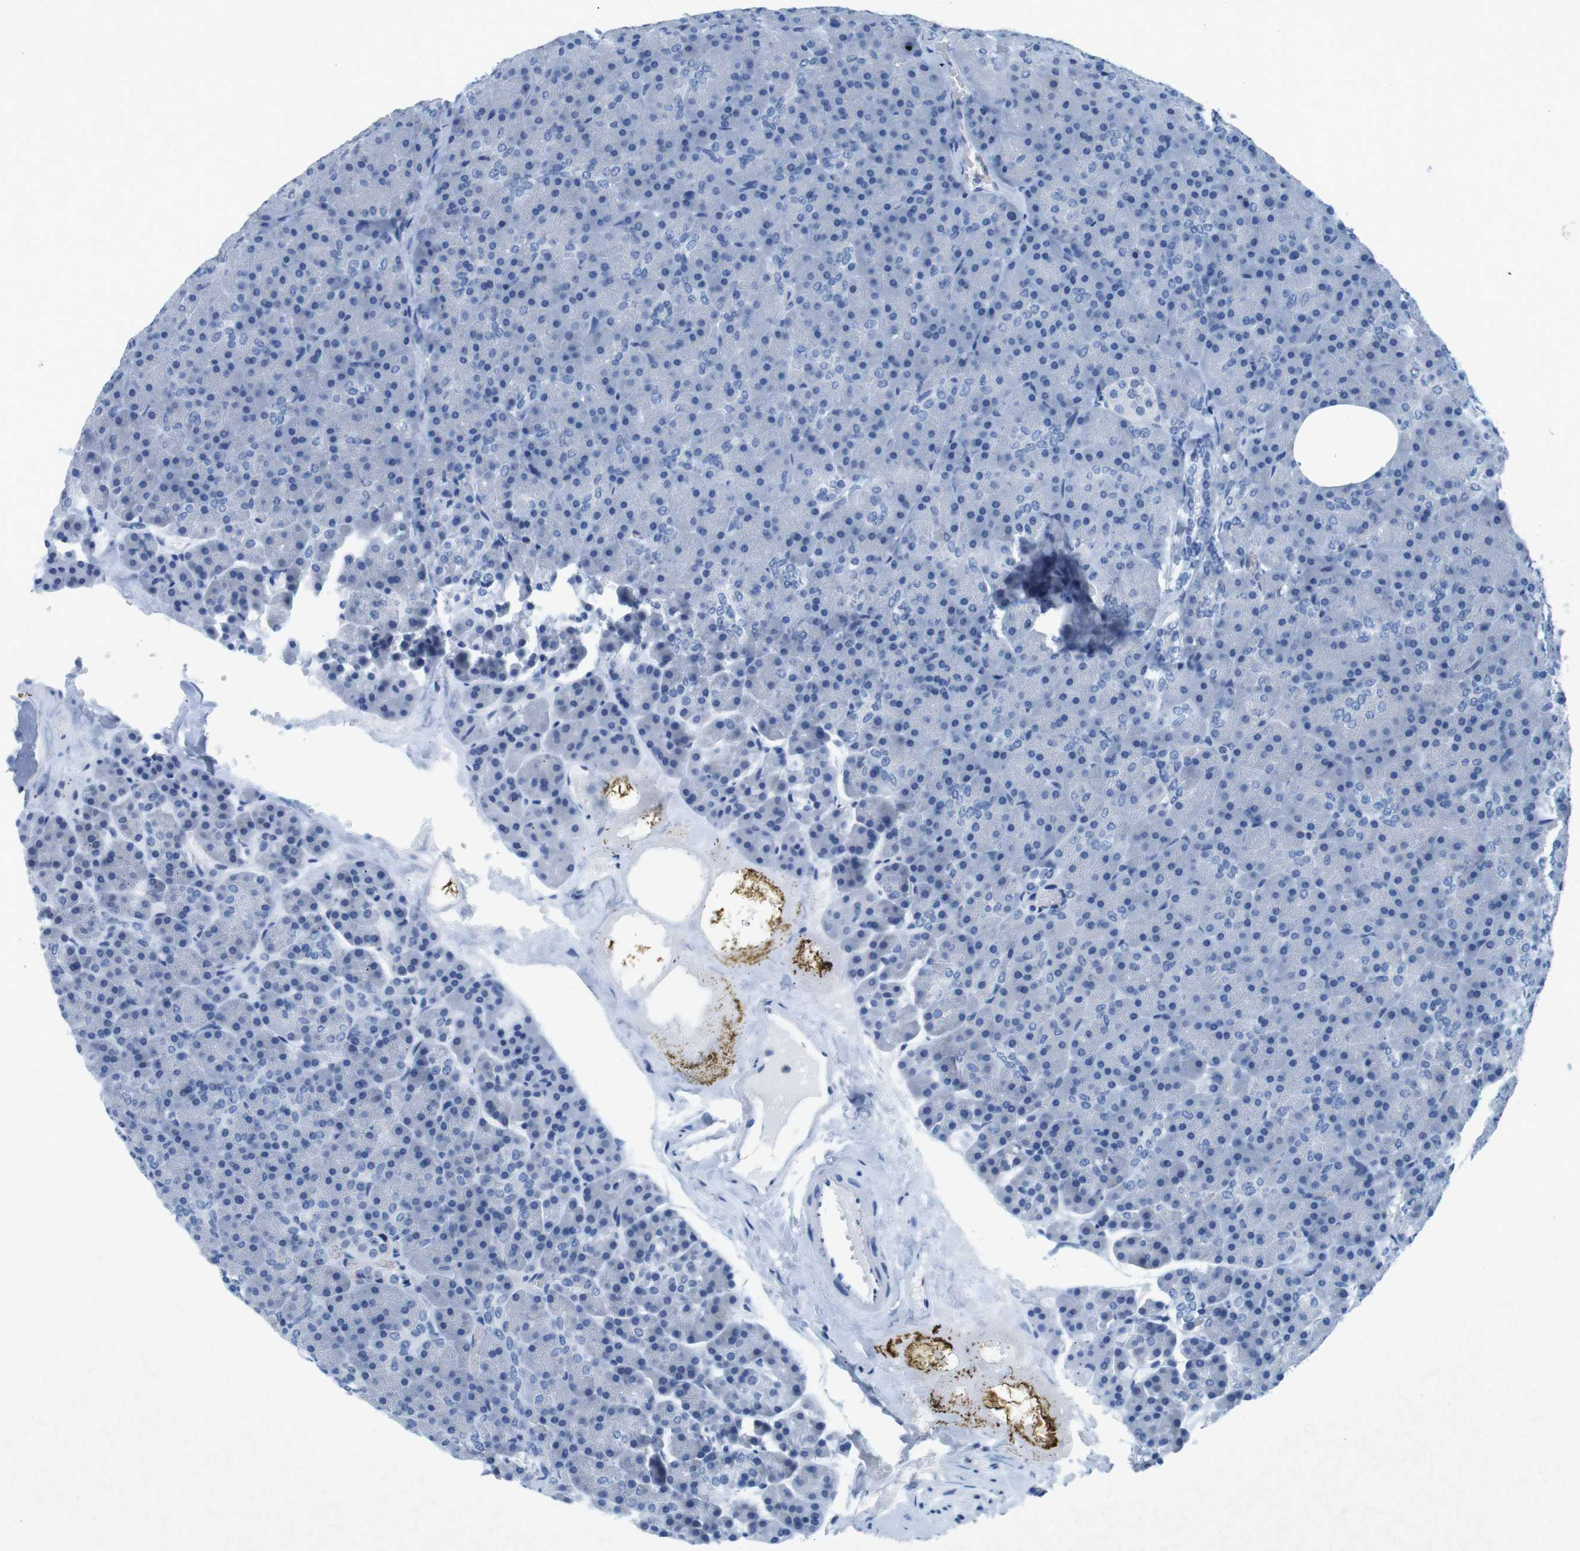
{"staining": {"intensity": "negative", "quantity": "none", "location": "none"}, "tissue": "pancreas", "cell_type": "Exocrine glandular cells", "image_type": "normal", "snomed": [{"axis": "morphology", "description": "Normal tissue, NOS"}, {"axis": "topography", "description": "Pancreas"}], "caption": "Immunohistochemistry photomicrograph of unremarkable human pancreas stained for a protein (brown), which exhibits no expression in exocrine glandular cells.", "gene": "CTAG1B", "patient": {"sex": "female", "age": 35}}